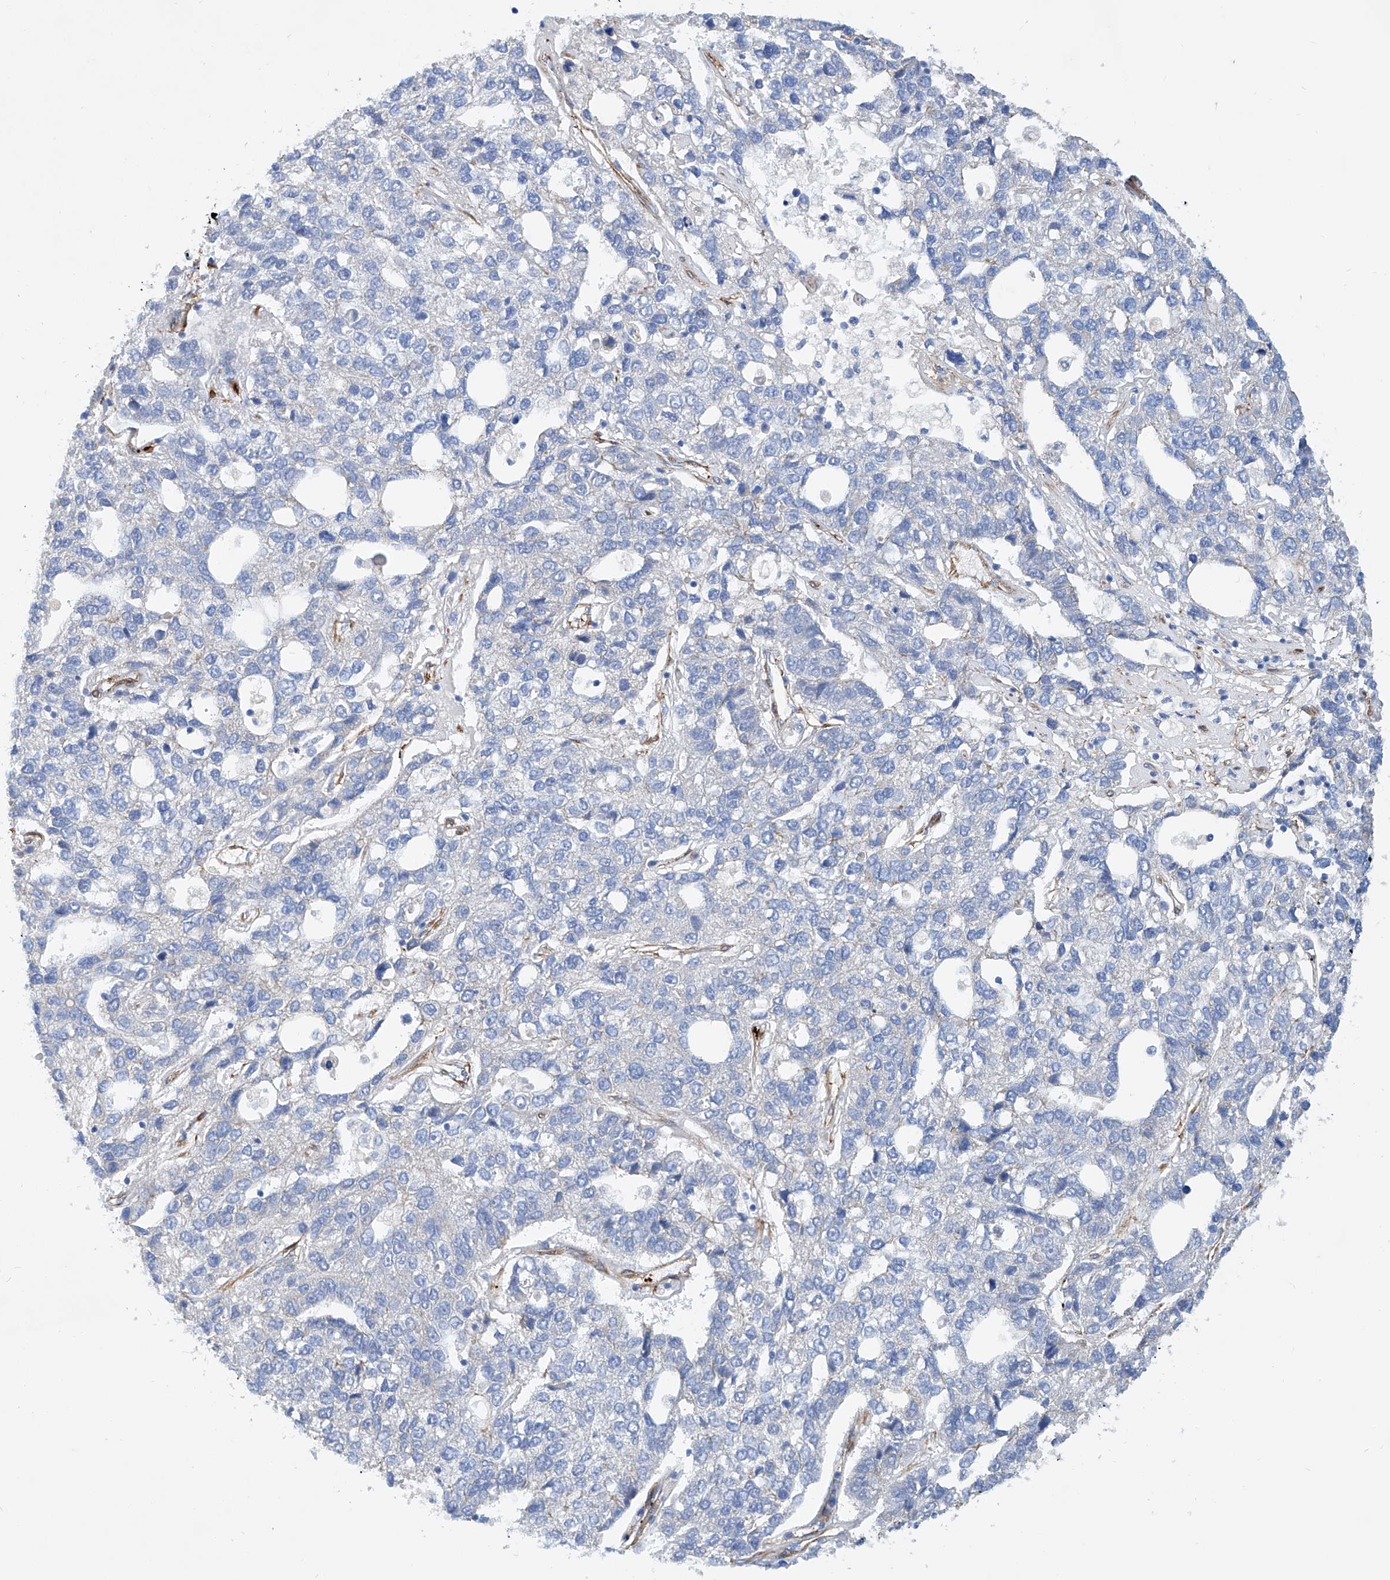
{"staining": {"intensity": "negative", "quantity": "none", "location": "none"}, "tissue": "pancreatic cancer", "cell_type": "Tumor cells", "image_type": "cancer", "snomed": [{"axis": "morphology", "description": "Adenocarcinoma, NOS"}, {"axis": "topography", "description": "Pancreas"}], "caption": "This photomicrograph is of pancreatic cancer (adenocarcinoma) stained with immunohistochemistry (IHC) to label a protein in brown with the nuclei are counter-stained blue. There is no positivity in tumor cells.", "gene": "TAS2R60", "patient": {"sex": "female", "age": 61}}